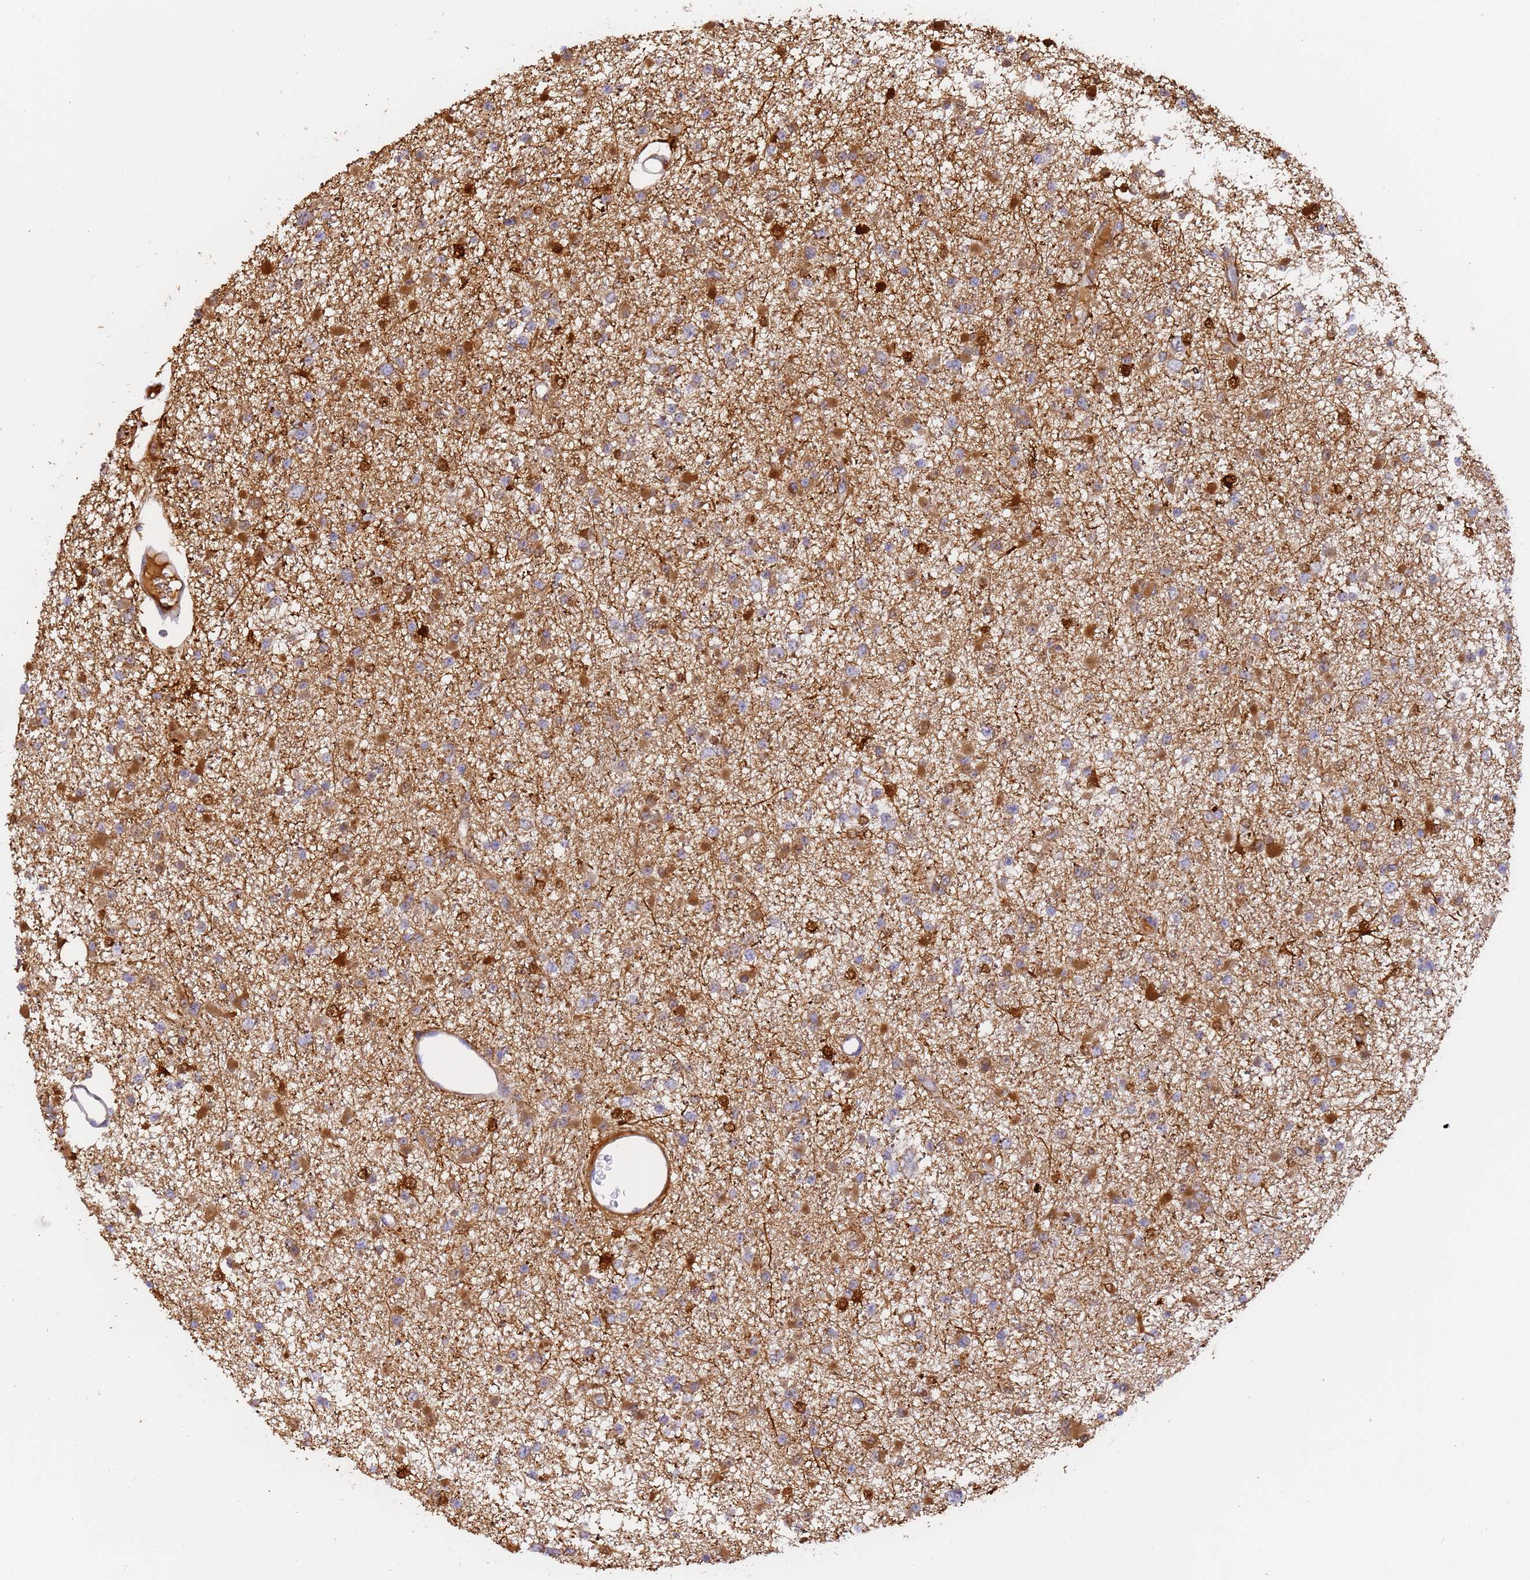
{"staining": {"intensity": "strong", "quantity": "<25%", "location": "cytoplasmic/membranous"}, "tissue": "glioma", "cell_type": "Tumor cells", "image_type": "cancer", "snomed": [{"axis": "morphology", "description": "Glioma, malignant, Low grade"}, {"axis": "topography", "description": "Brain"}], "caption": "IHC staining of glioma, which exhibits medium levels of strong cytoplasmic/membranous positivity in about <25% of tumor cells indicating strong cytoplasmic/membranous protein staining. The staining was performed using DAB (brown) for protein detection and nuclei were counterstained in hematoxylin (blue).", "gene": "M6PR", "patient": {"sex": "female", "age": 22}}